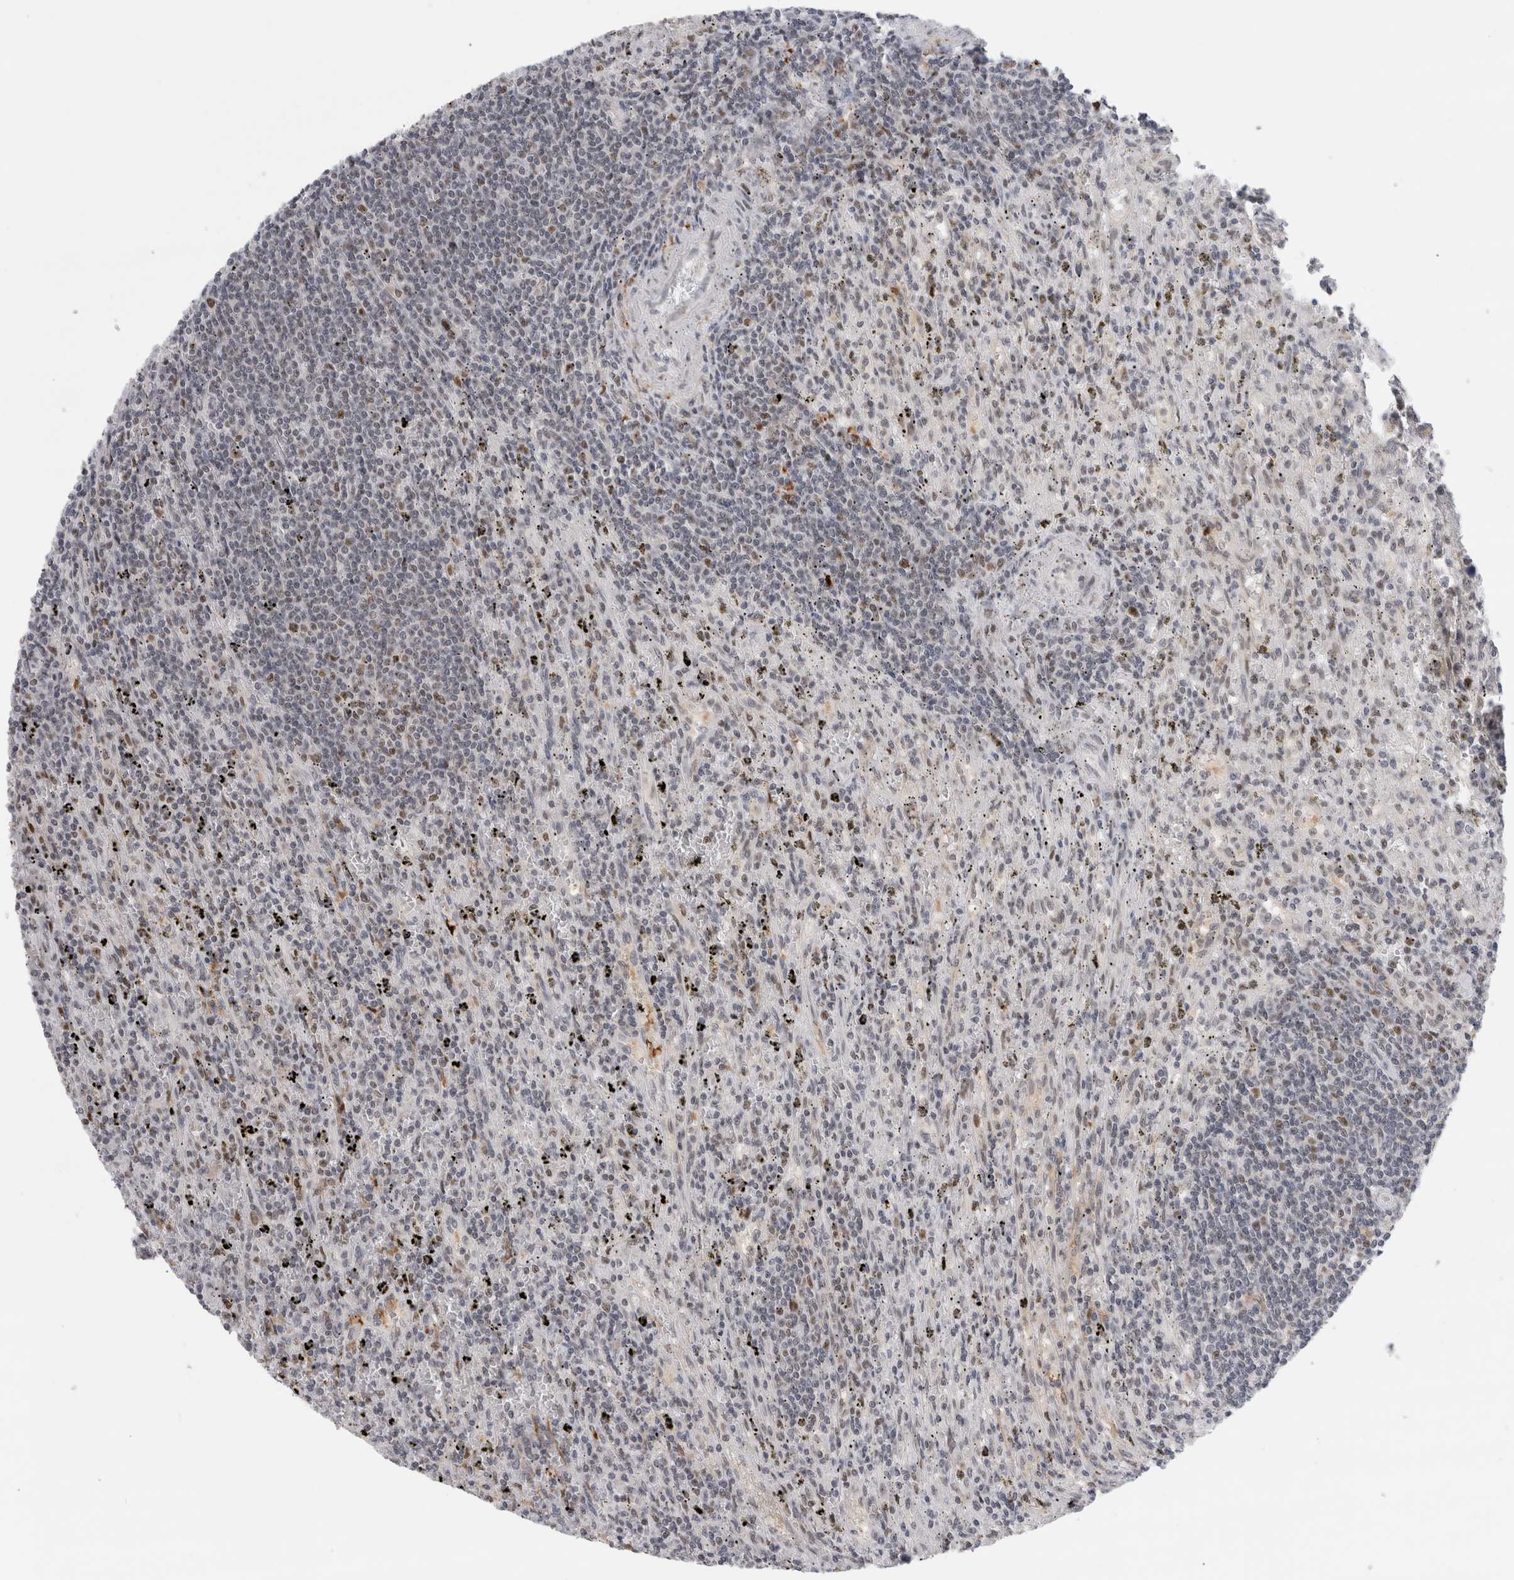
{"staining": {"intensity": "negative", "quantity": "none", "location": "none"}, "tissue": "lymphoma", "cell_type": "Tumor cells", "image_type": "cancer", "snomed": [{"axis": "morphology", "description": "Malignant lymphoma, non-Hodgkin's type, Low grade"}, {"axis": "topography", "description": "Spleen"}], "caption": "Immunohistochemical staining of lymphoma reveals no significant expression in tumor cells. Nuclei are stained in blue.", "gene": "ZNF521", "patient": {"sex": "male", "age": 76}}